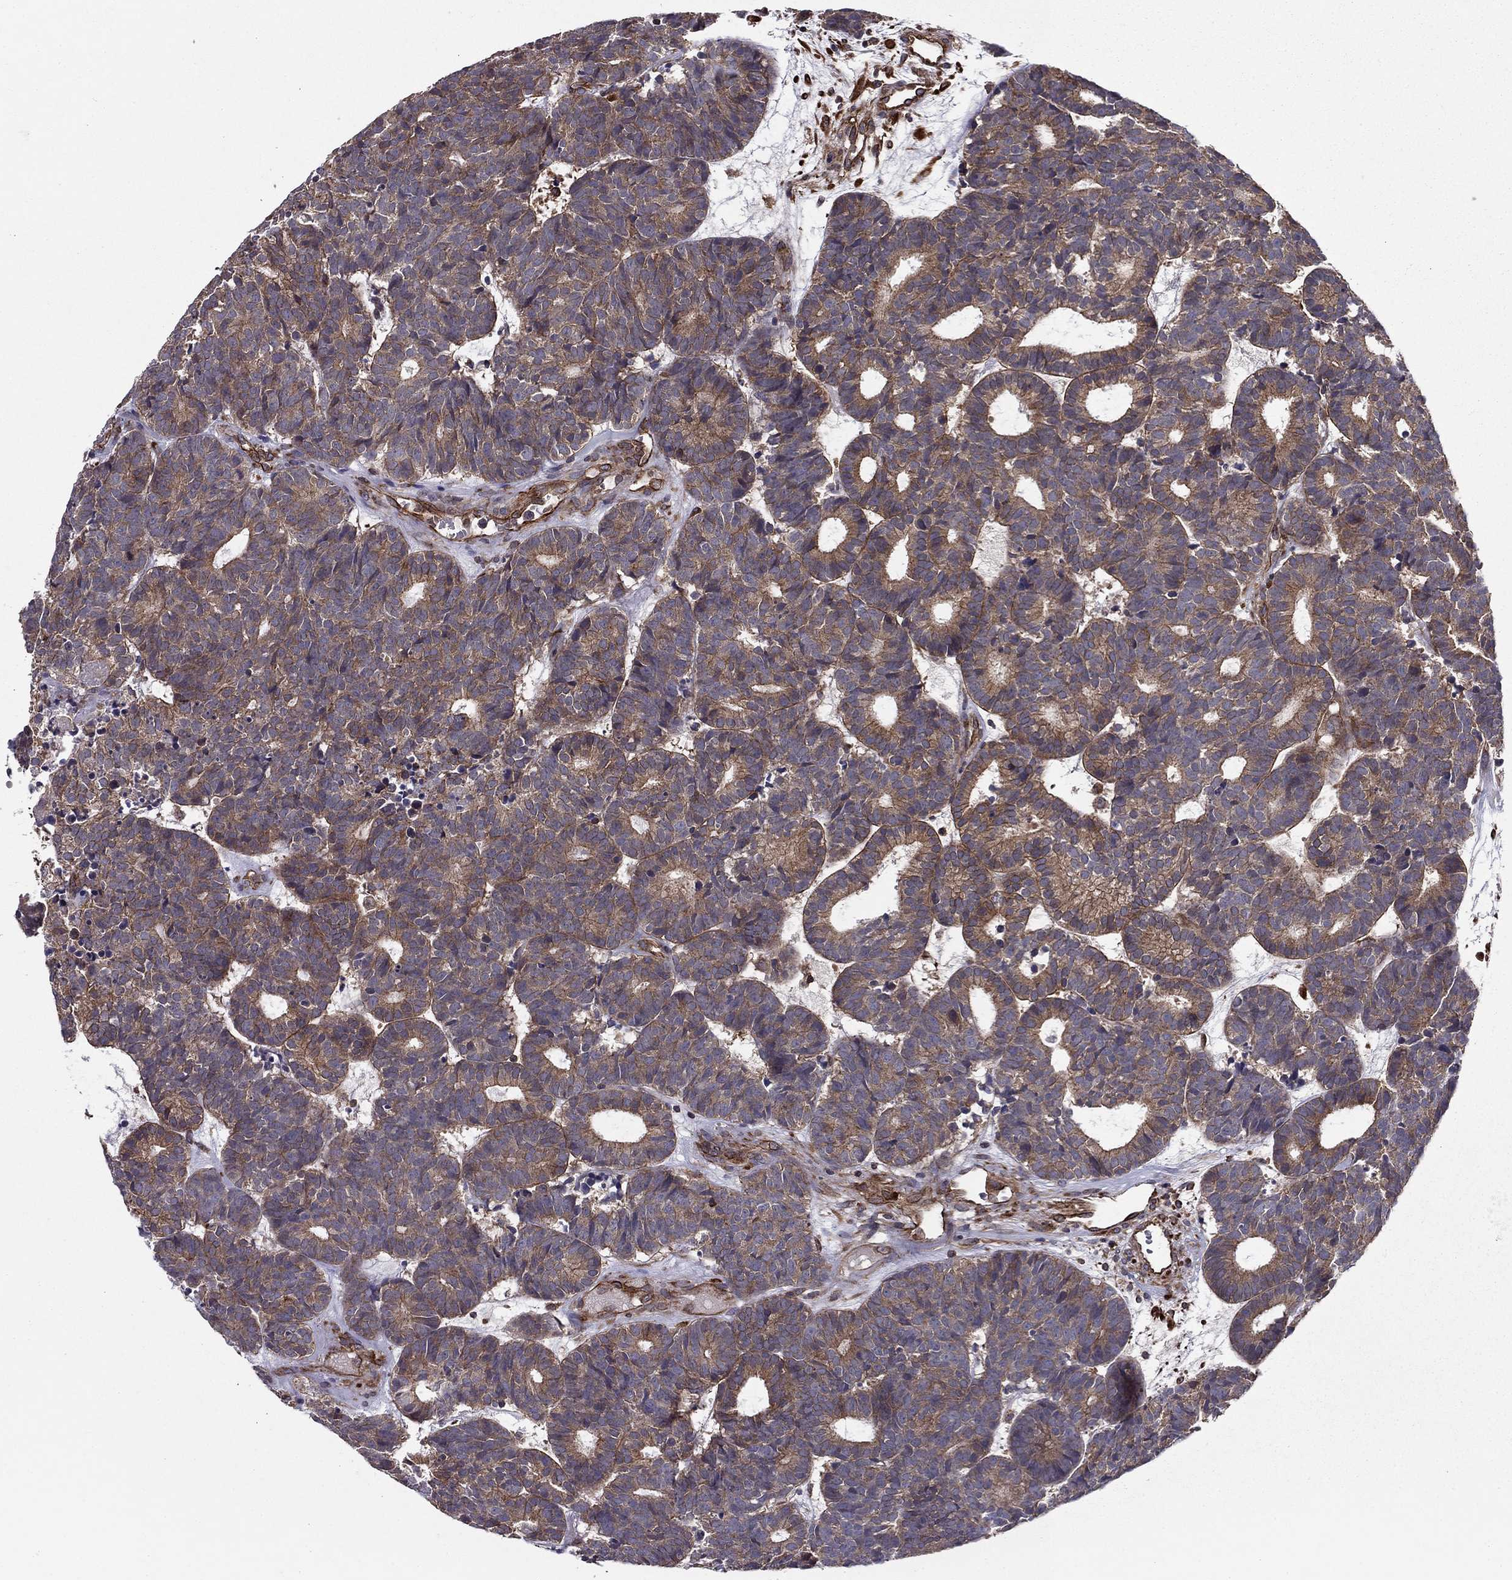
{"staining": {"intensity": "moderate", "quantity": "<25%", "location": "cytoplasmic/membranous"}, "tissue": "head and neck cancer", "cell_type": "Tumor cells", "image_type": "cancer", "snomed": [{"axis": "morphology", "description": "Adenocarcinoma, NOS"}, {"axis": "topography", "description": "Head-Neck"}], "caption": "A low amount of moderate cytoplasmic/membranous expression is seen in about <25% of tumor cells in head and neck adenocarcinoma tissue. (brown staining indicates protein expression, while blue staining denotes nuclei).", "gene": "SHMT1", "patient": {"sex": "female", "age": 81}}